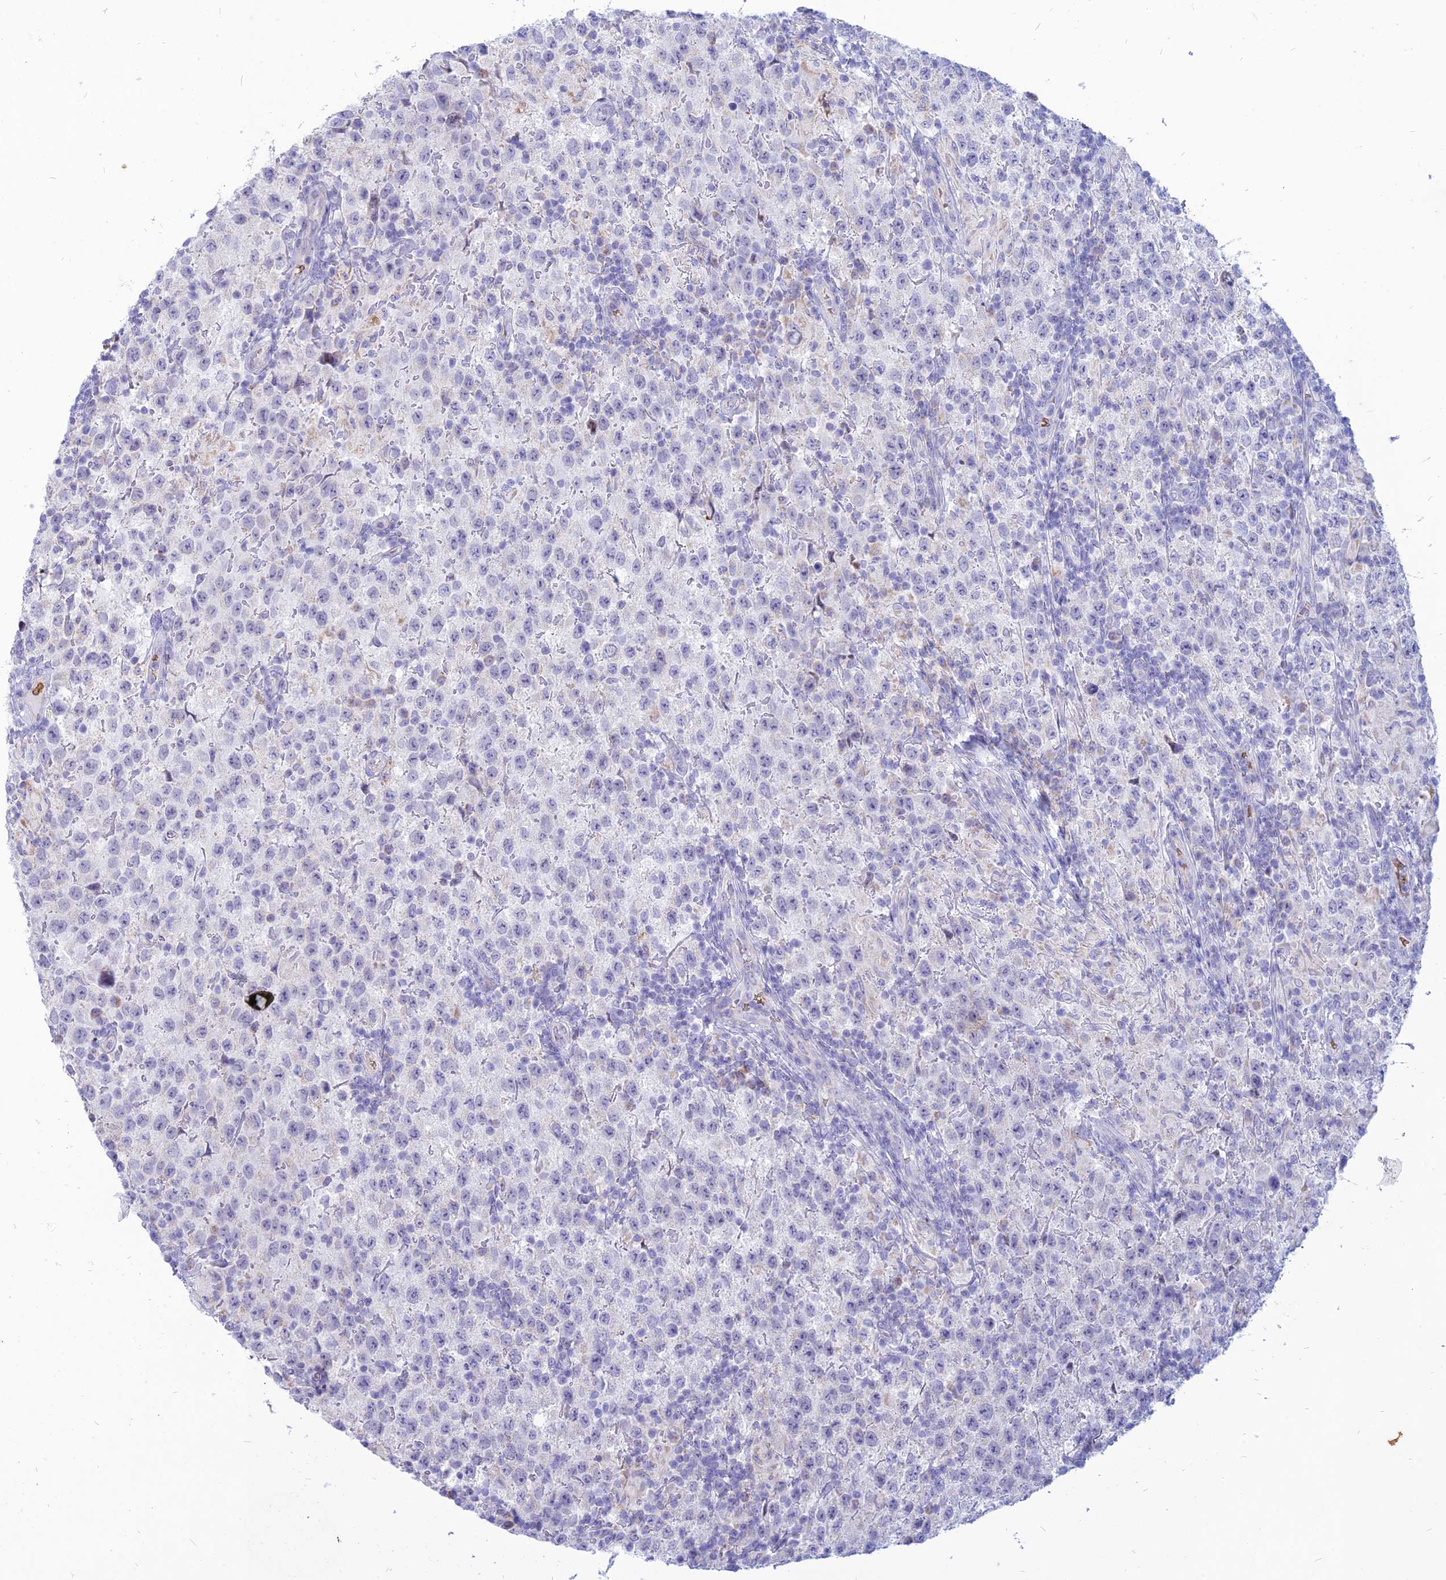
{"staining": {"intensity": "negative", "quantity": "none", "location": "none"}, "tissue": "testis cancer", "cell_type": "Tumor cells", "image_type": "cancer", "snomed": [{"axis": "morphology", "description": "Seminoma, NOS"}, {"axis": "morphology", "description": "Carcinoma, Embryonal, NOS"}, {"axis": "topography", "description": "Testis"}], "caption": "There is no significant positivity in tumor cells of testis cancer.", "gene": "HHAT", "patient": {"sex": "male", "age": 41}}